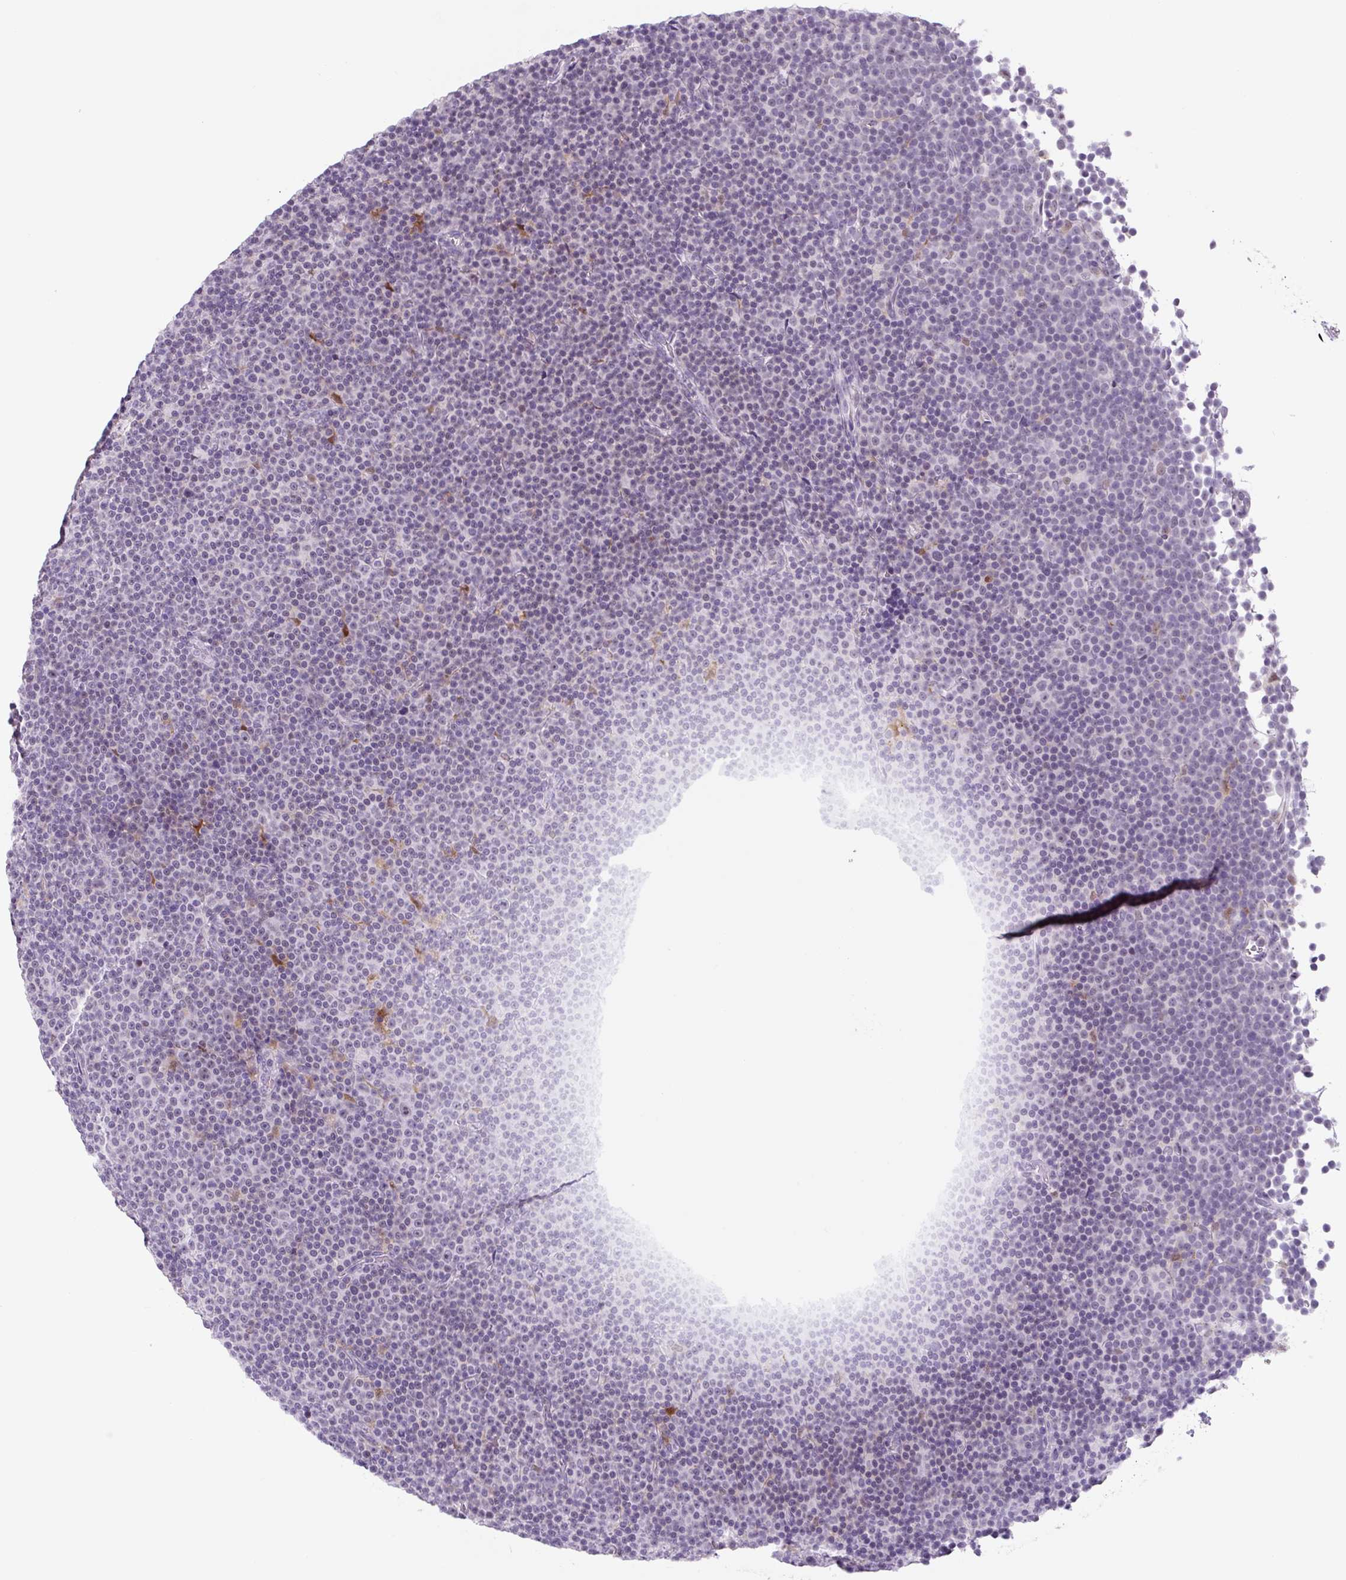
{"staining": {"intensity": "negative", "quantity": "none", "location": "none"}, "tissue": "lymphoma", "cell_type": "Tumor cells", "image_type": "cancer", "snomed": [{"axis": "morphology", "description": "Malignant lymphoma, non-Hodgkin's type, Low grade"}, {"axis": "topography", "description": "Lymph node"}], "caption": "Tumor cells show no significant staining in low-grade malignant lymphoma, non-Hodgkin's type.", "gene": "TNFRSF8", "patient": {"sex": "female", "age": 67}}